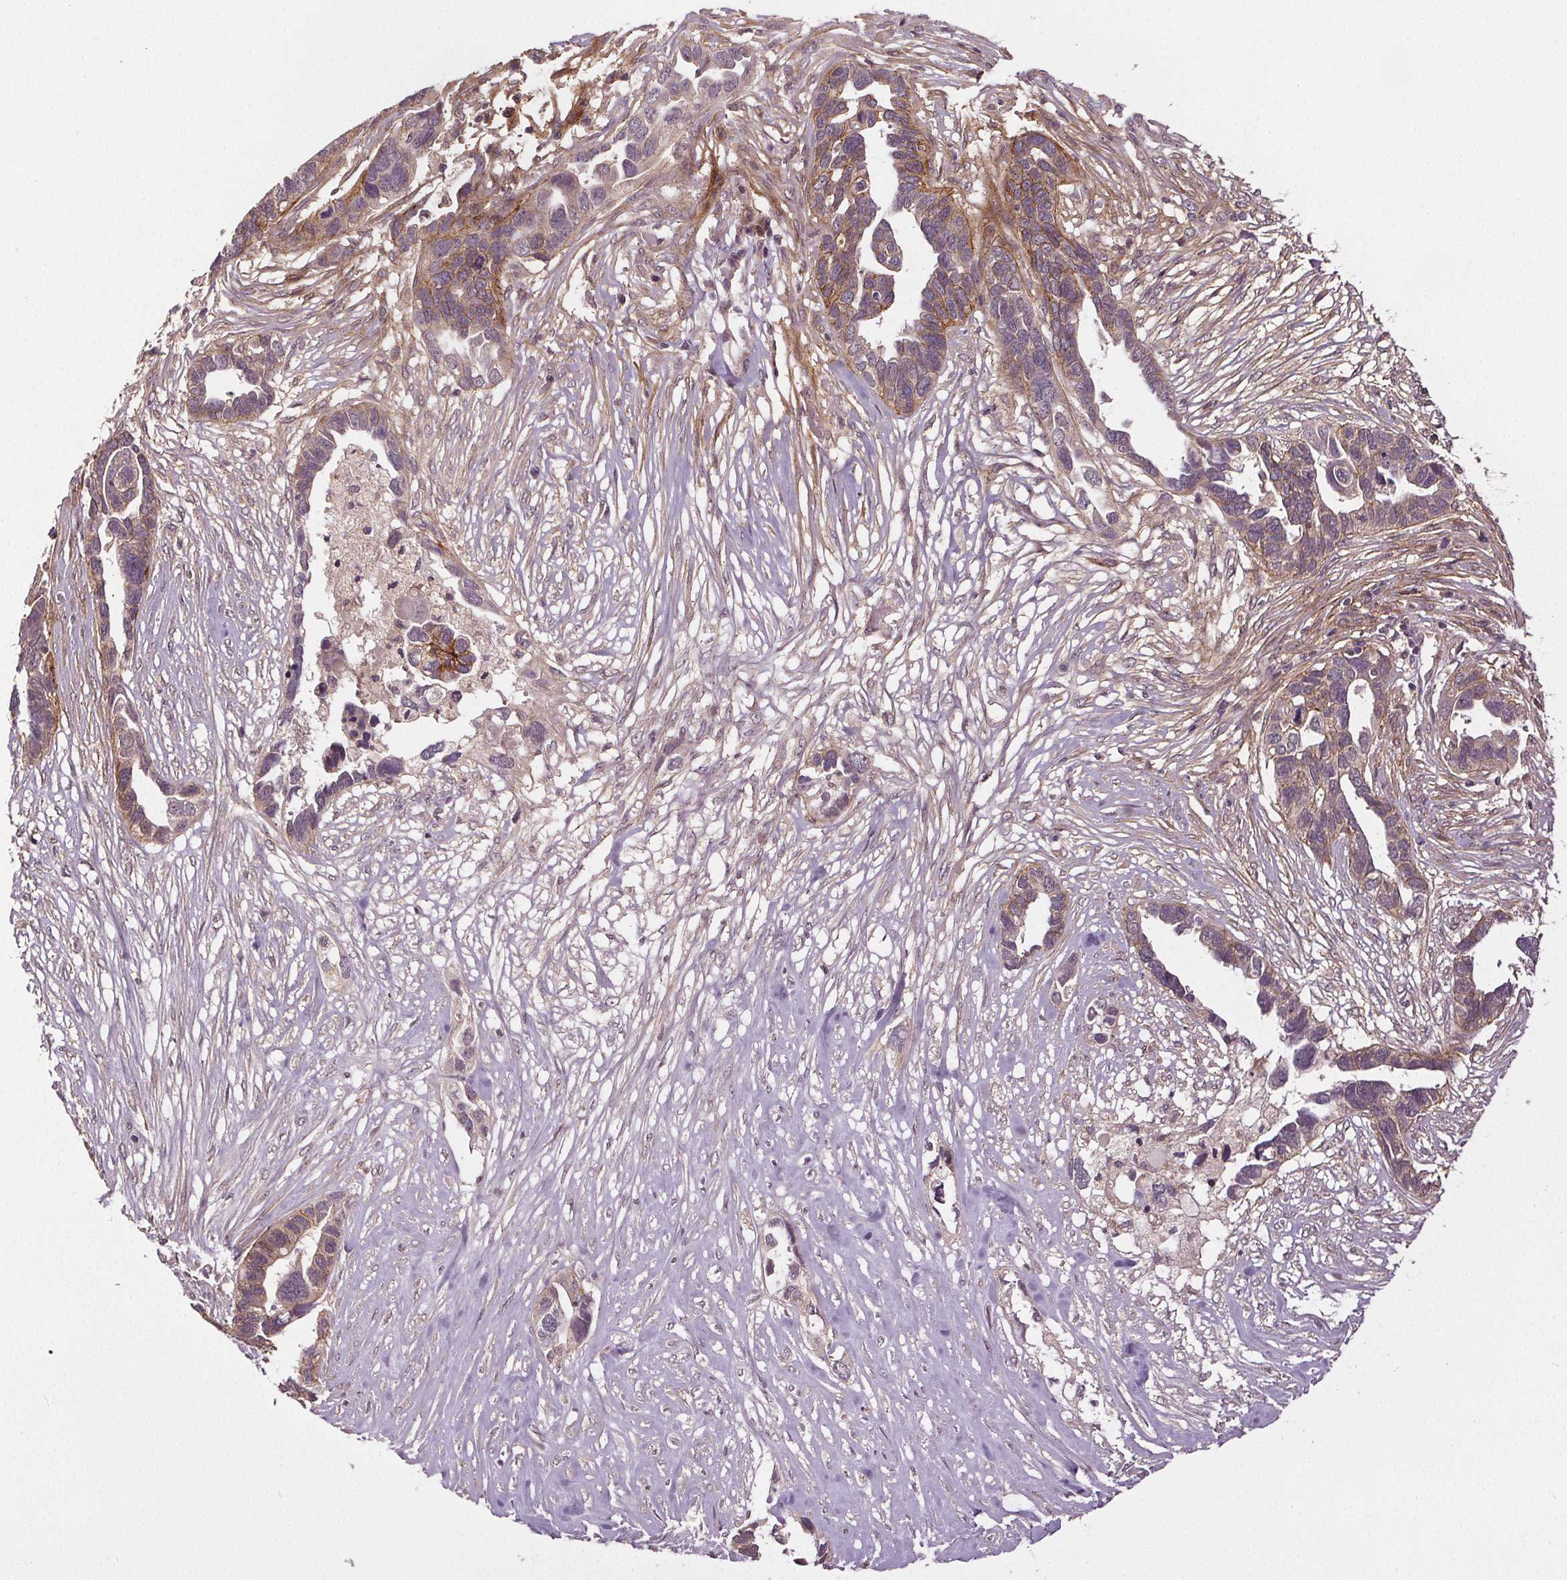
{"staining": {"intensity": "moderate", "quantity": "25%-75%", "location": "cytoplasmic/membranous"}, "tissue": "ovarian cancer", "cell_type": "Tumor cells", "image_type": "cancer", "snomed": [{"axis": "morphology", "description": "Cystadenocarcinoma, serous, NOS"}, {"axis": "topography", "description": "Ovary"}], "caption": "Serous cystadenocarcinoma (ovarian) was stained to show a protein in brown. There is medium levels of moderate cytoplasmic/membranous staining in approximately 25%-75% of tumor cells.", "gene": "EPHB3", "patient": {"sex": "female", "age": 54}}